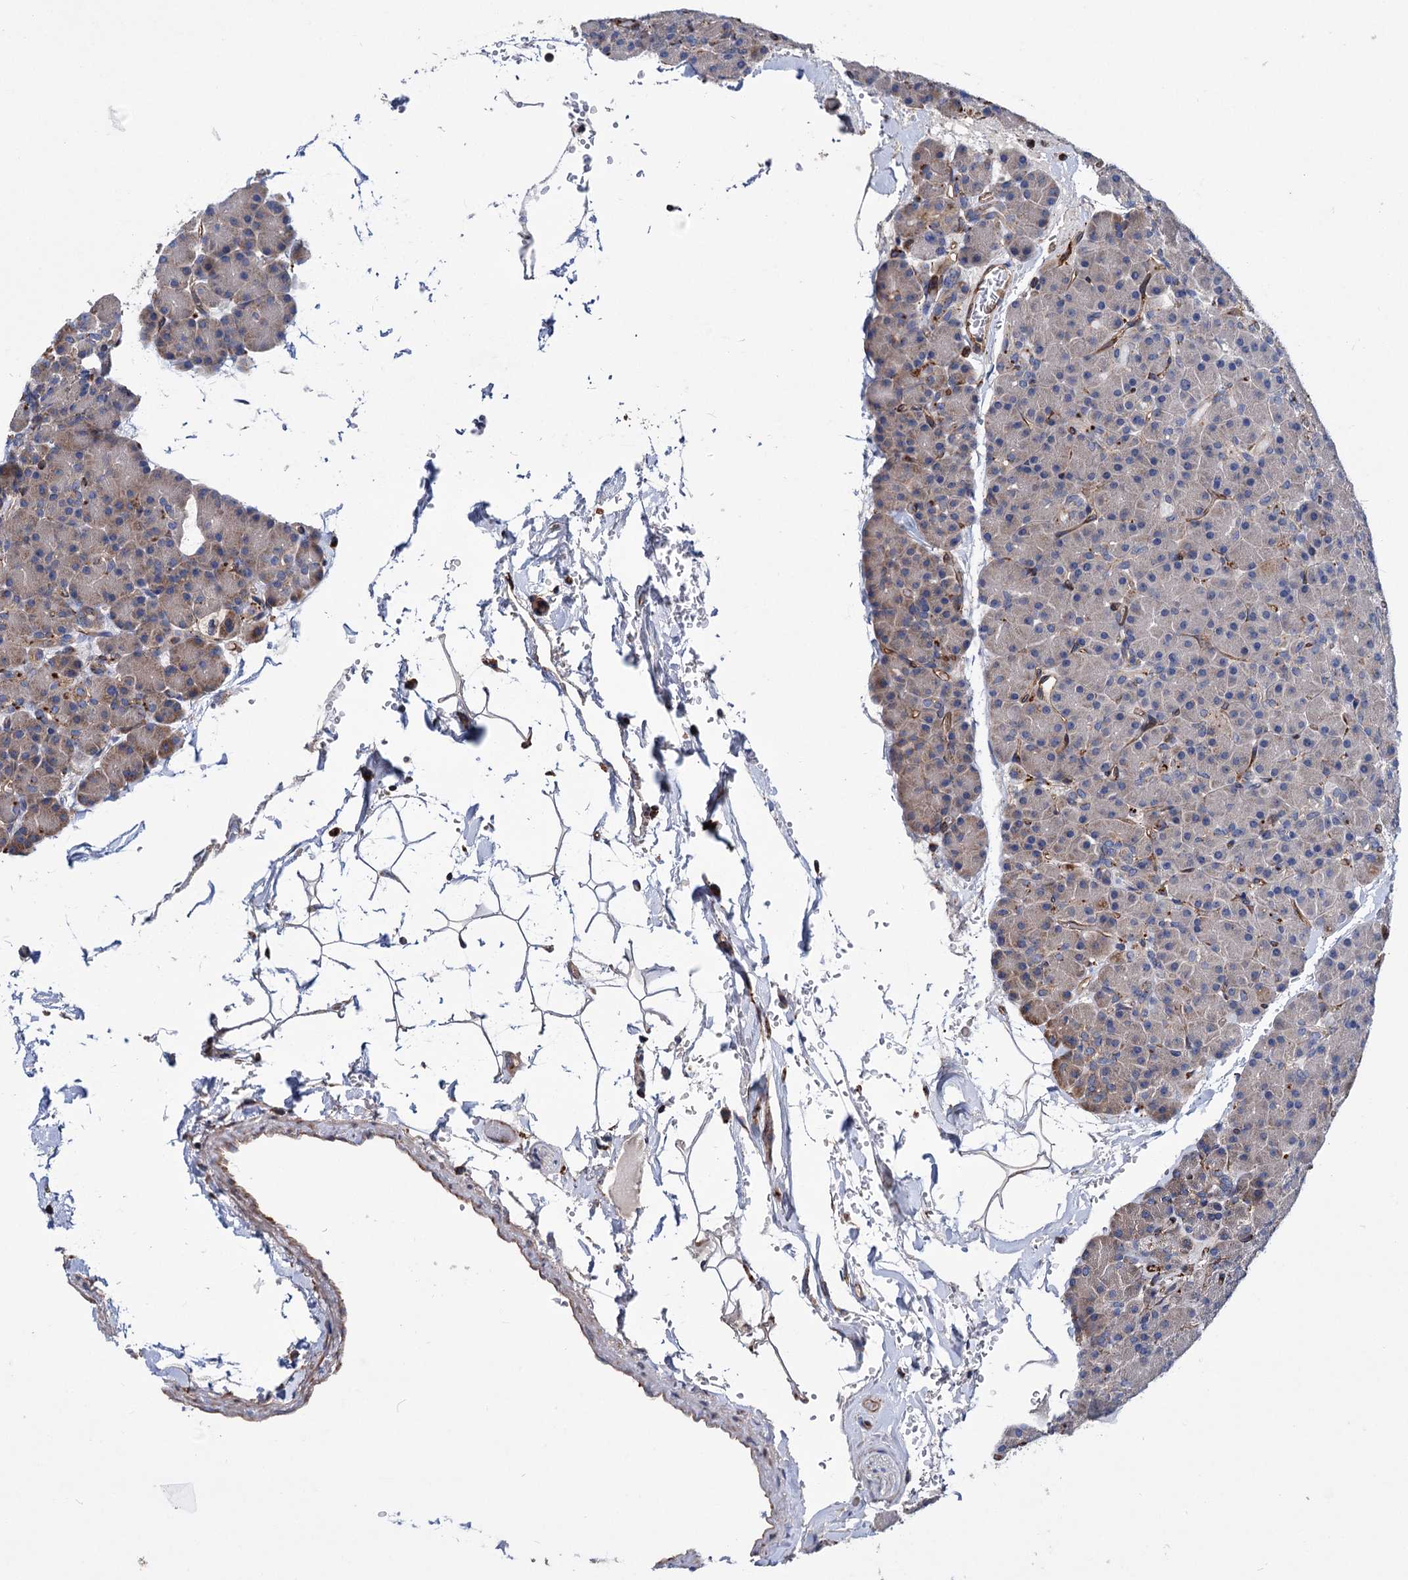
{"staining": {"intensity": "strong", "quantity": "<25%", "location": "cytoplasmic/membranous"}, "tissue": "pancreas", "cell_type": "Exocrine glandular cells", "image_type": "normal", "snomed": [{"axis": "morphology", "description": "Normal tissue, NOS"}, {"axis": "topography", "description": "Pancreas"}], "caption": "Pancreas stained with a brown dye shows strong cytoplasmic/membranous positive staining in approximately <25% of exocrine glandular cells.", "gene": "SCPEP1", "patient": {"sex": "female", "age": 43}}